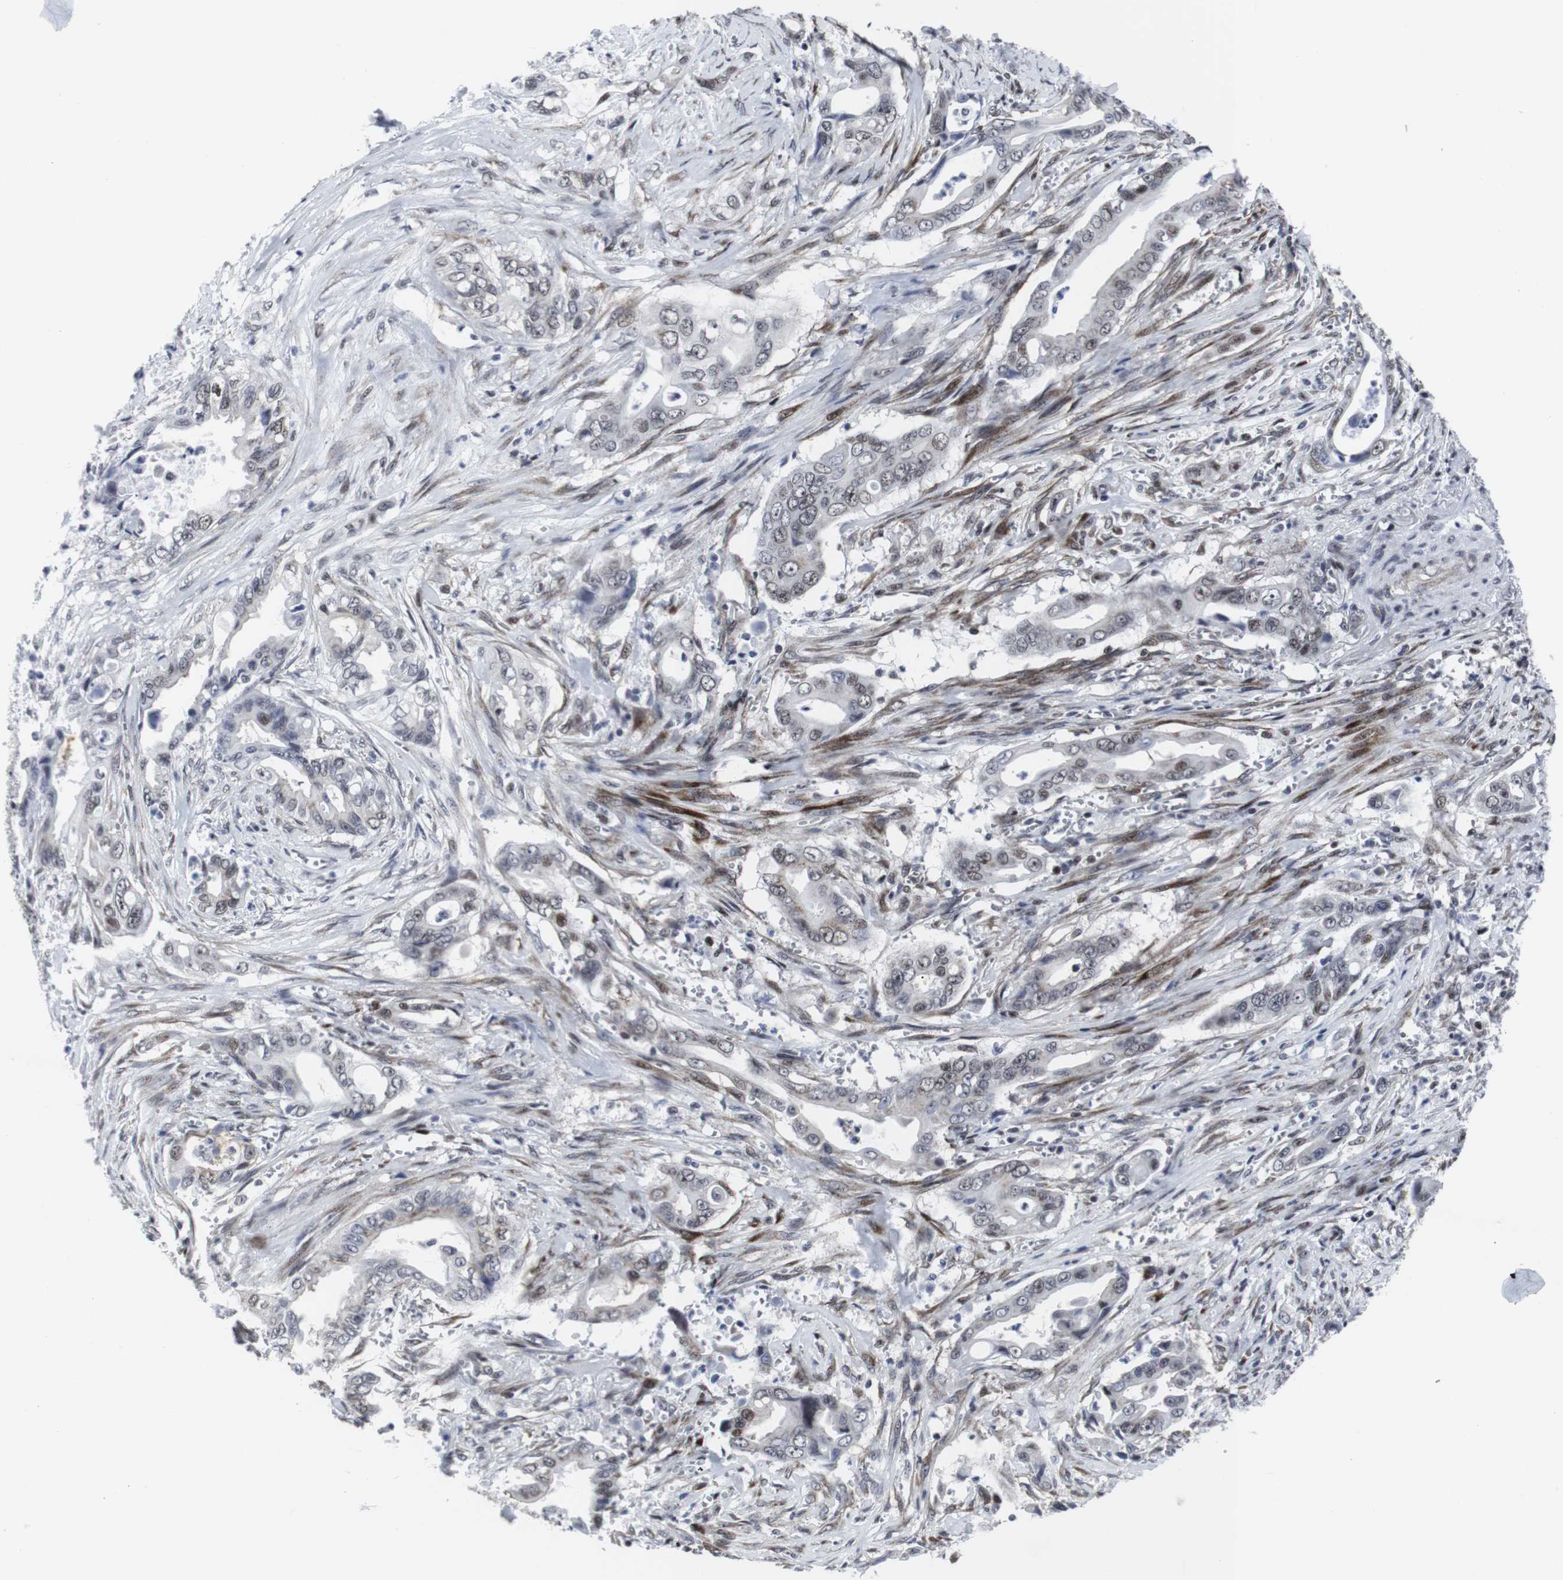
{"staining": {"intensity": "weak", "quantity": "<25%", "location": "nuclear"}, "tissue": "pancreatic cancer", "cell_type": "Tumor cells", "image_type": "cancer", "snomed": [{"axis": "morphology", "description": "Adenocarcinoma, NOS"}, {"axis": "topography", "description": "Pancreas"}], "caption": "An IHC photomicrograph of adenocarcinoma (pancreatic) is shown. There is no staining in tumor cells of adenocarcinoma (pancreatic).", "gene": "MLH1", "patient": {"sex": "male", "age": 59}}